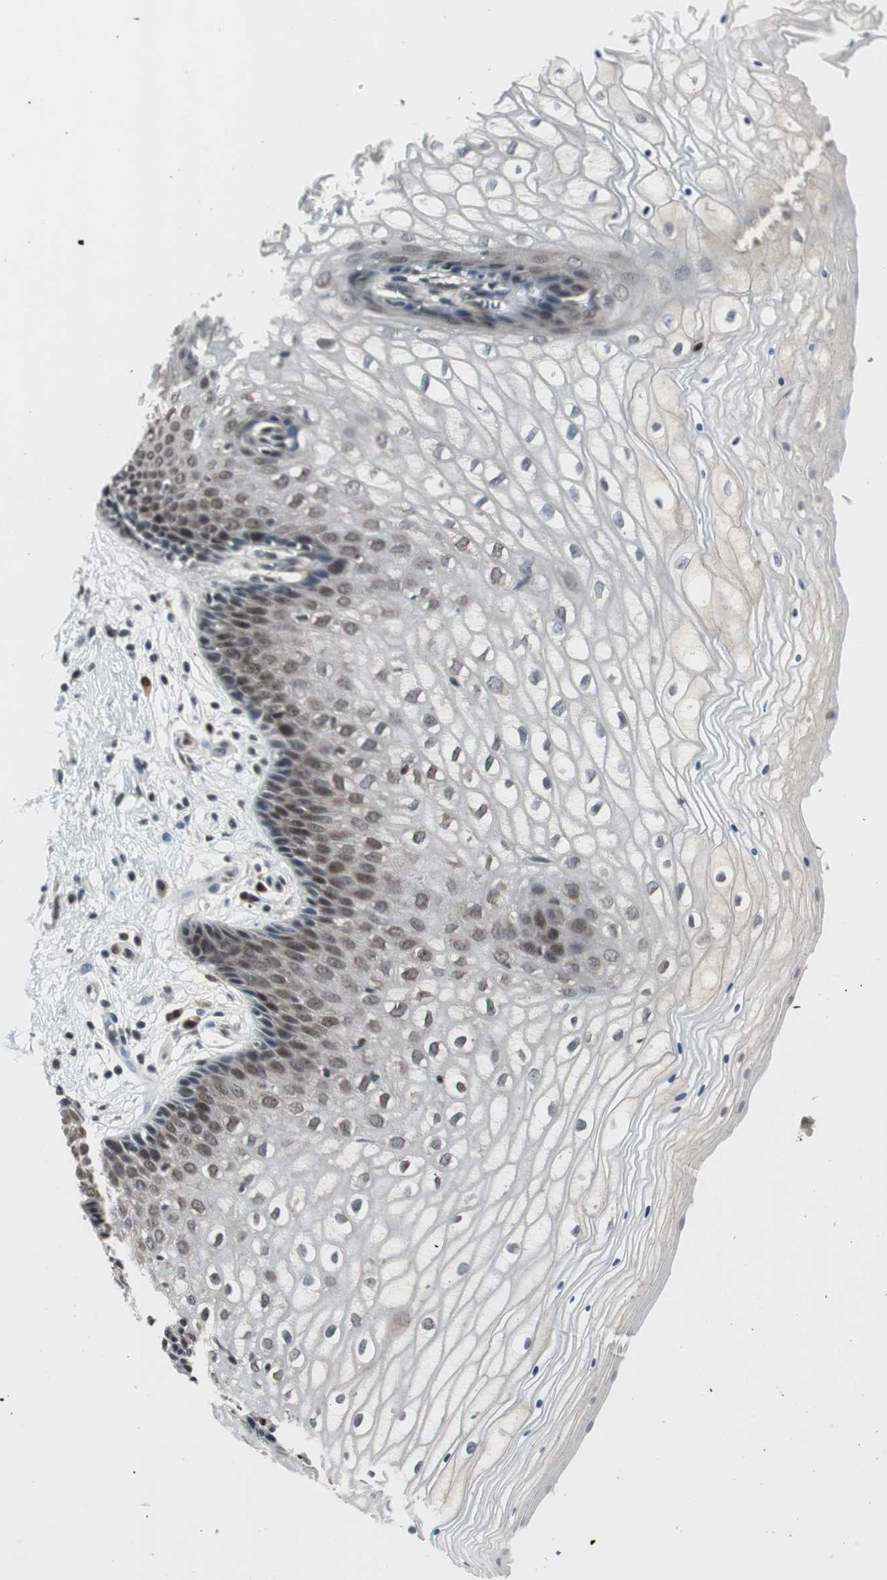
{"staining": {"intensity": "moderate", "quantity": "25%-75%", "location": "nuclear"}, "tissue": "vagina", "cell_type": "Squamous epithelial cells", "image_type": "normal", "snomed": [{"axis": "morphology", "description": "Normal tissue, NOS"}, {"axis": "topography", "description": "Vagina"}], "caption": "Normal vagina displays moderate nuclear expression in about 25%-75% of squamous epithelial cells.", "gene": "MPG", "patient": {"sex": "female", "age": 34}}